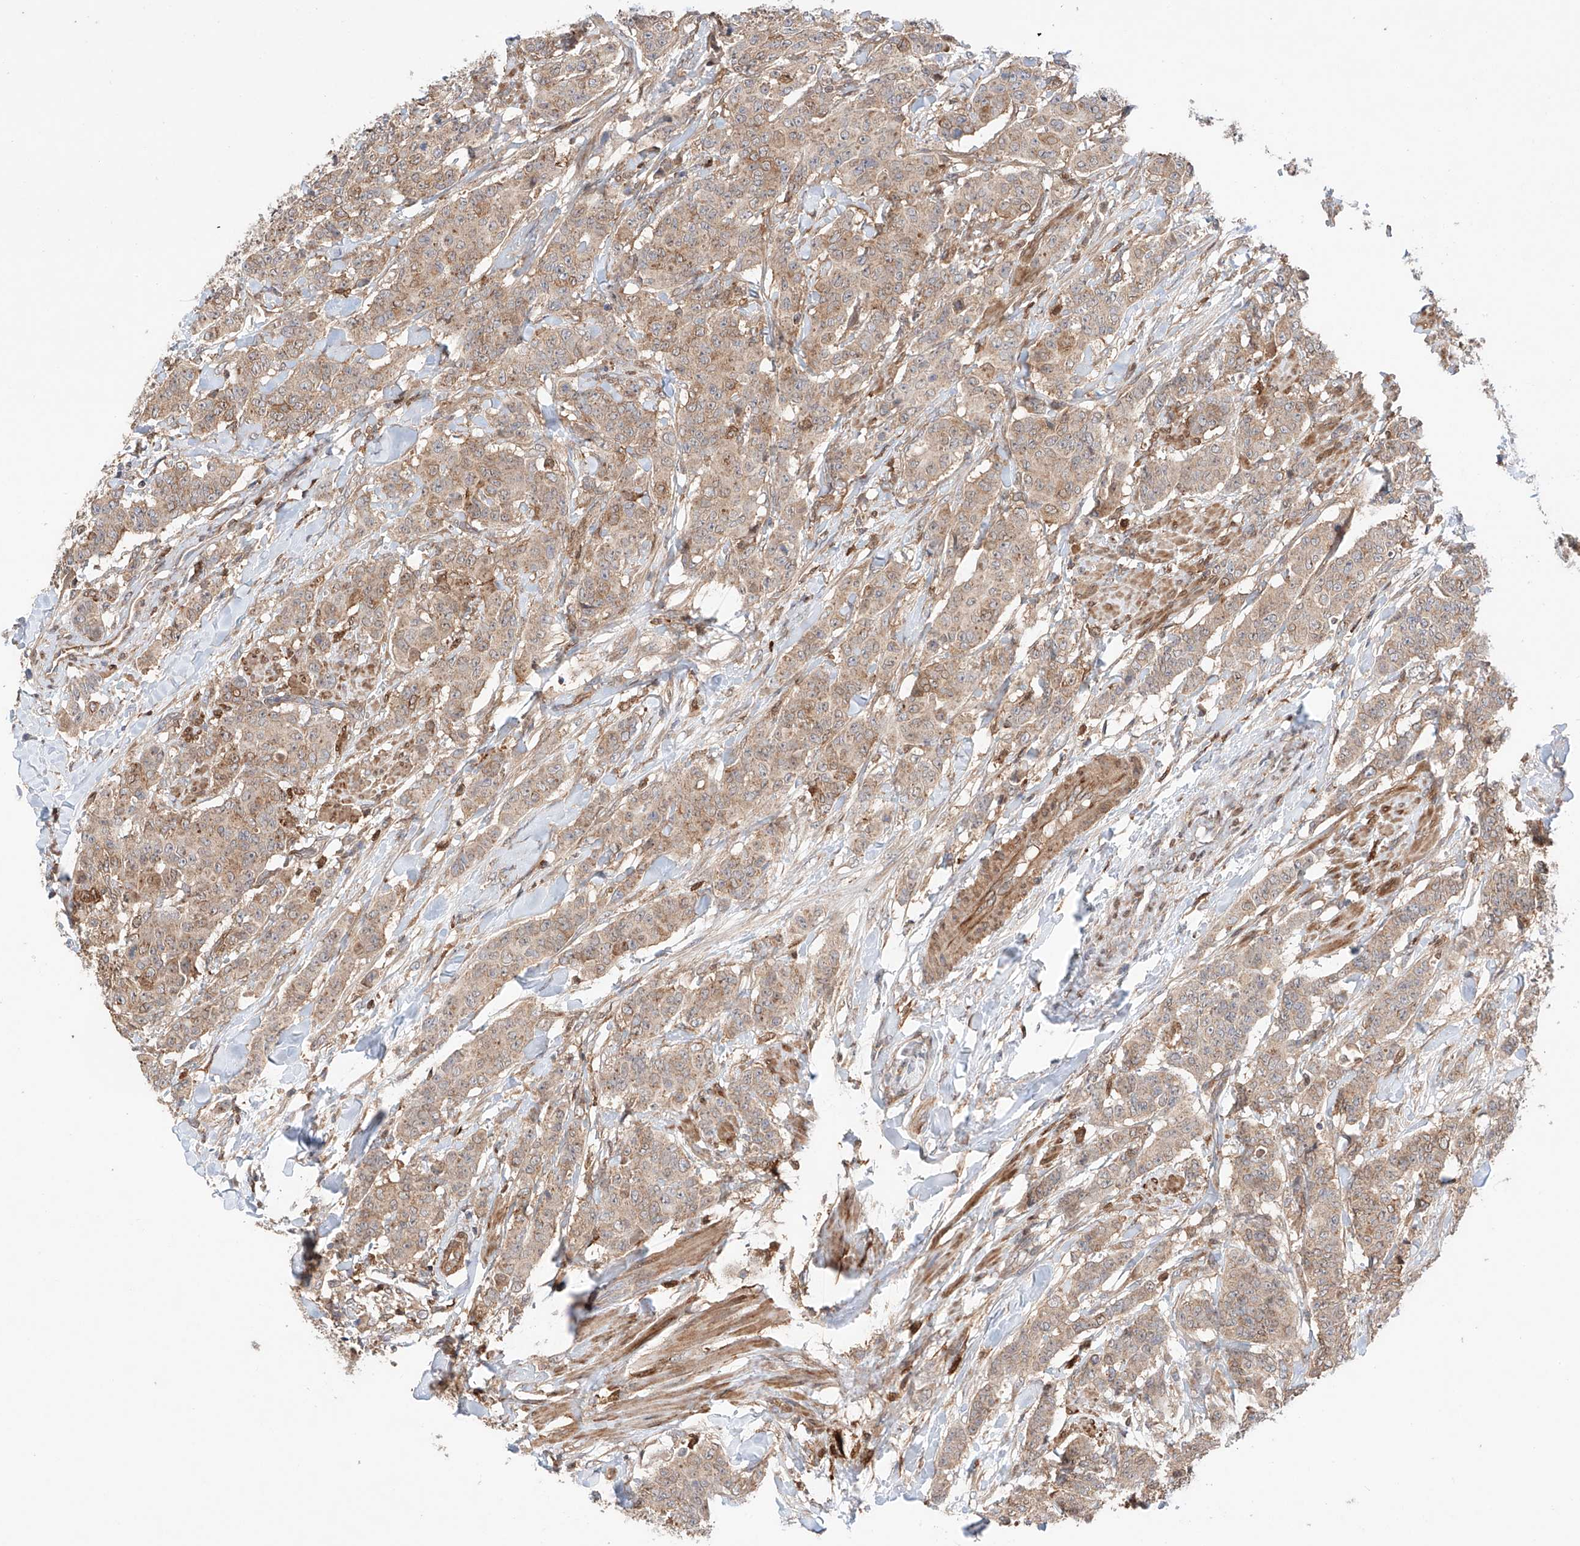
{"staining": {"intensity": "moderate", "quantity": ">75%", "location": "cytoplasmic/membranous"}, "tissue": "breast cancer", "cell_type": "Tumor cells", "image_type": "cancer", "snomed": [{"axis": "morphology", "description": "Duct carcinoma"}, {"axis": "topography", "description": "Breast"}], "caption": "Breast cancer stained for a protein (brown) shows moderate cytoplasmic/membranous positive staining in about >75% of tumor cells.", "gene": "IGSF22", "patient": {"sex": "female", "age": 40}}